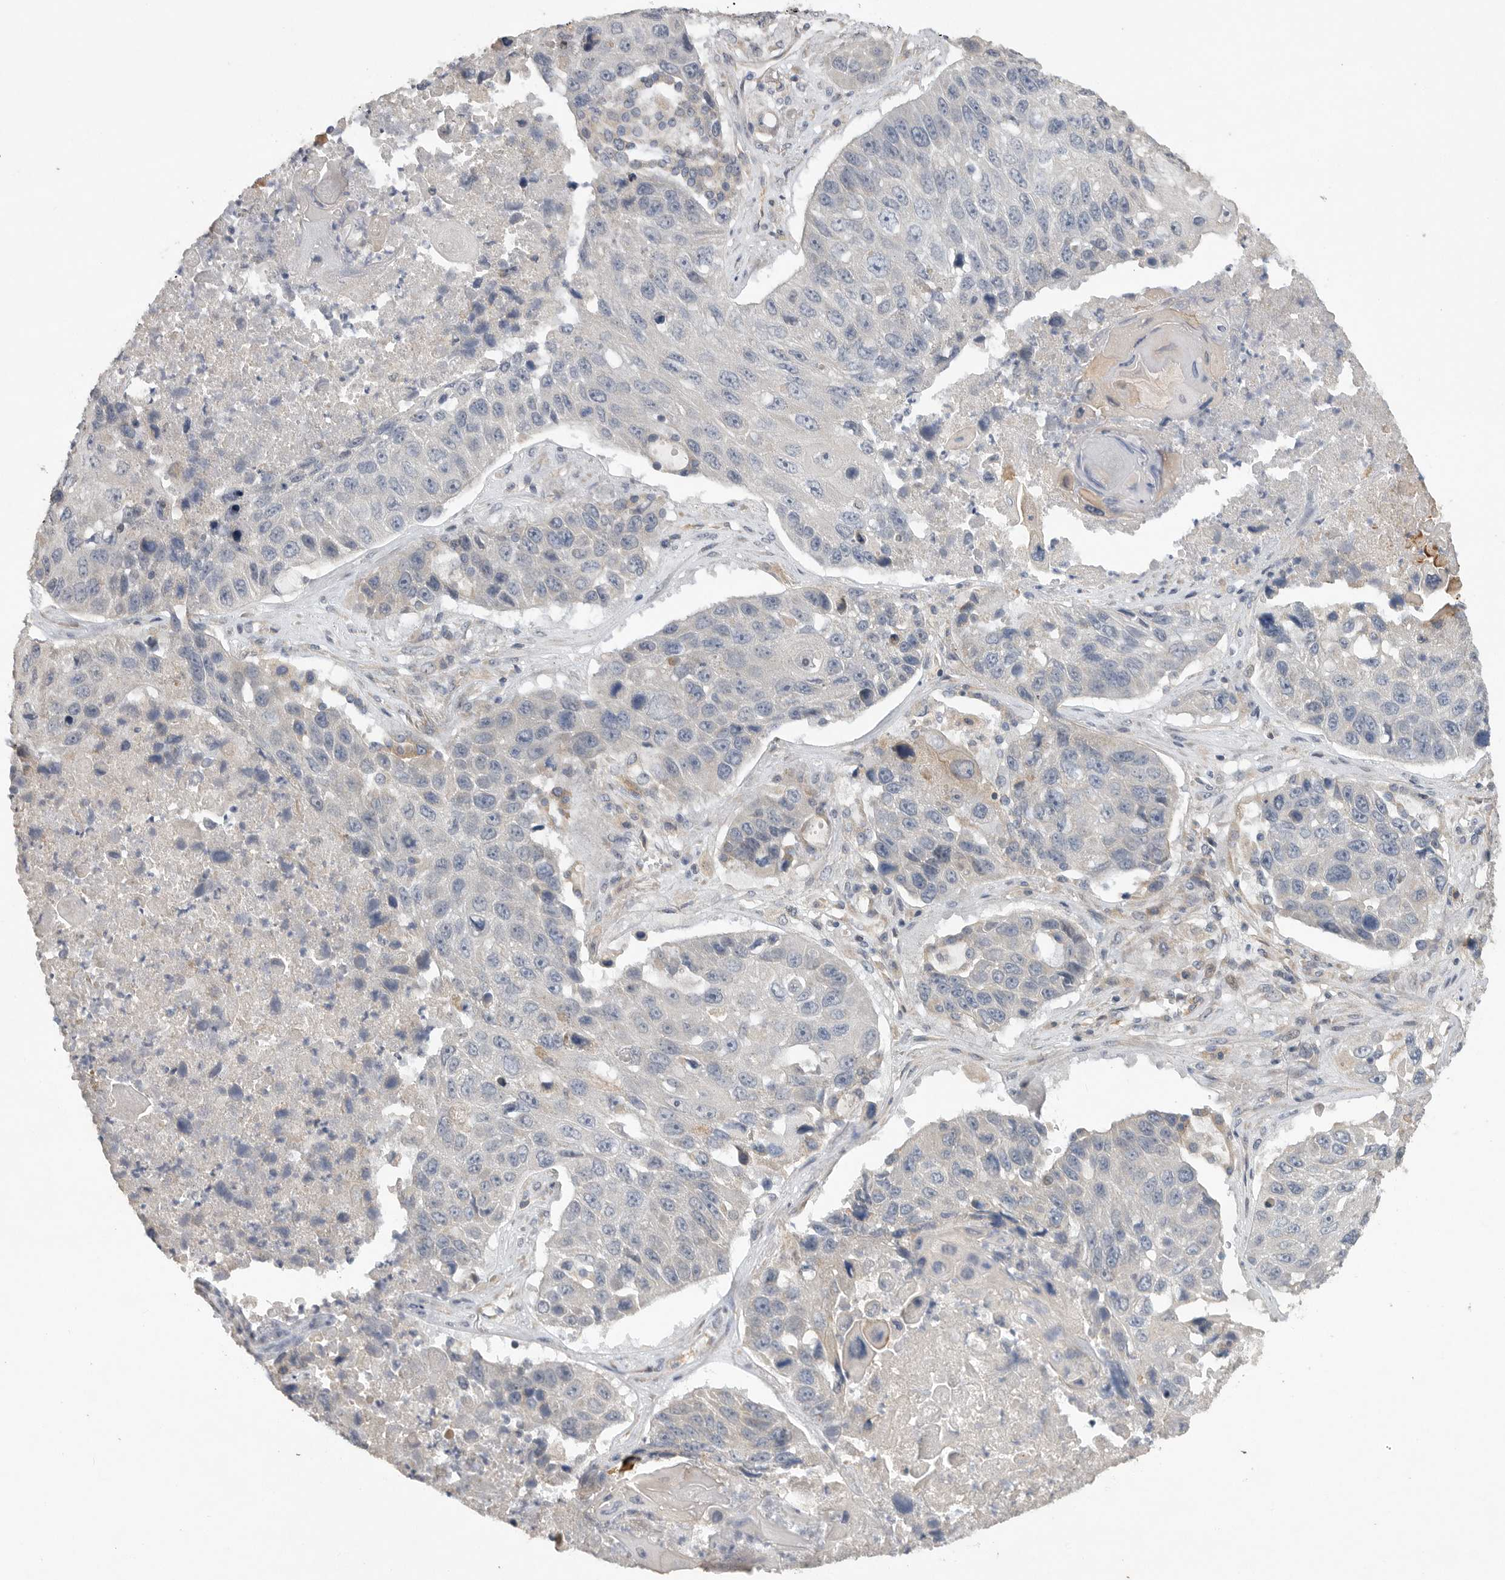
{"staining": {"intensity": "negative", "quantity": "none", "location": "none"}, "tissue": "lung cancer", "cell_type": "Tumor cells", "image_type": "cancer", "snomed": [{"axis": "morphology", "description": "Squamous cell carcinoma, NOS"}, {"axis": "topography", "description": "Lung"}], "caption": "Immunohistochemical staining of lung cancer (squamous cell carcinoma) reveals no significant staining in tumor cells. (Brightfield microscopy of DAB (3,3'-diaminobenzidine) IHC at high magnification).", "gene": "EDEM3", "patient": {"sex": "male", "age": 61}}